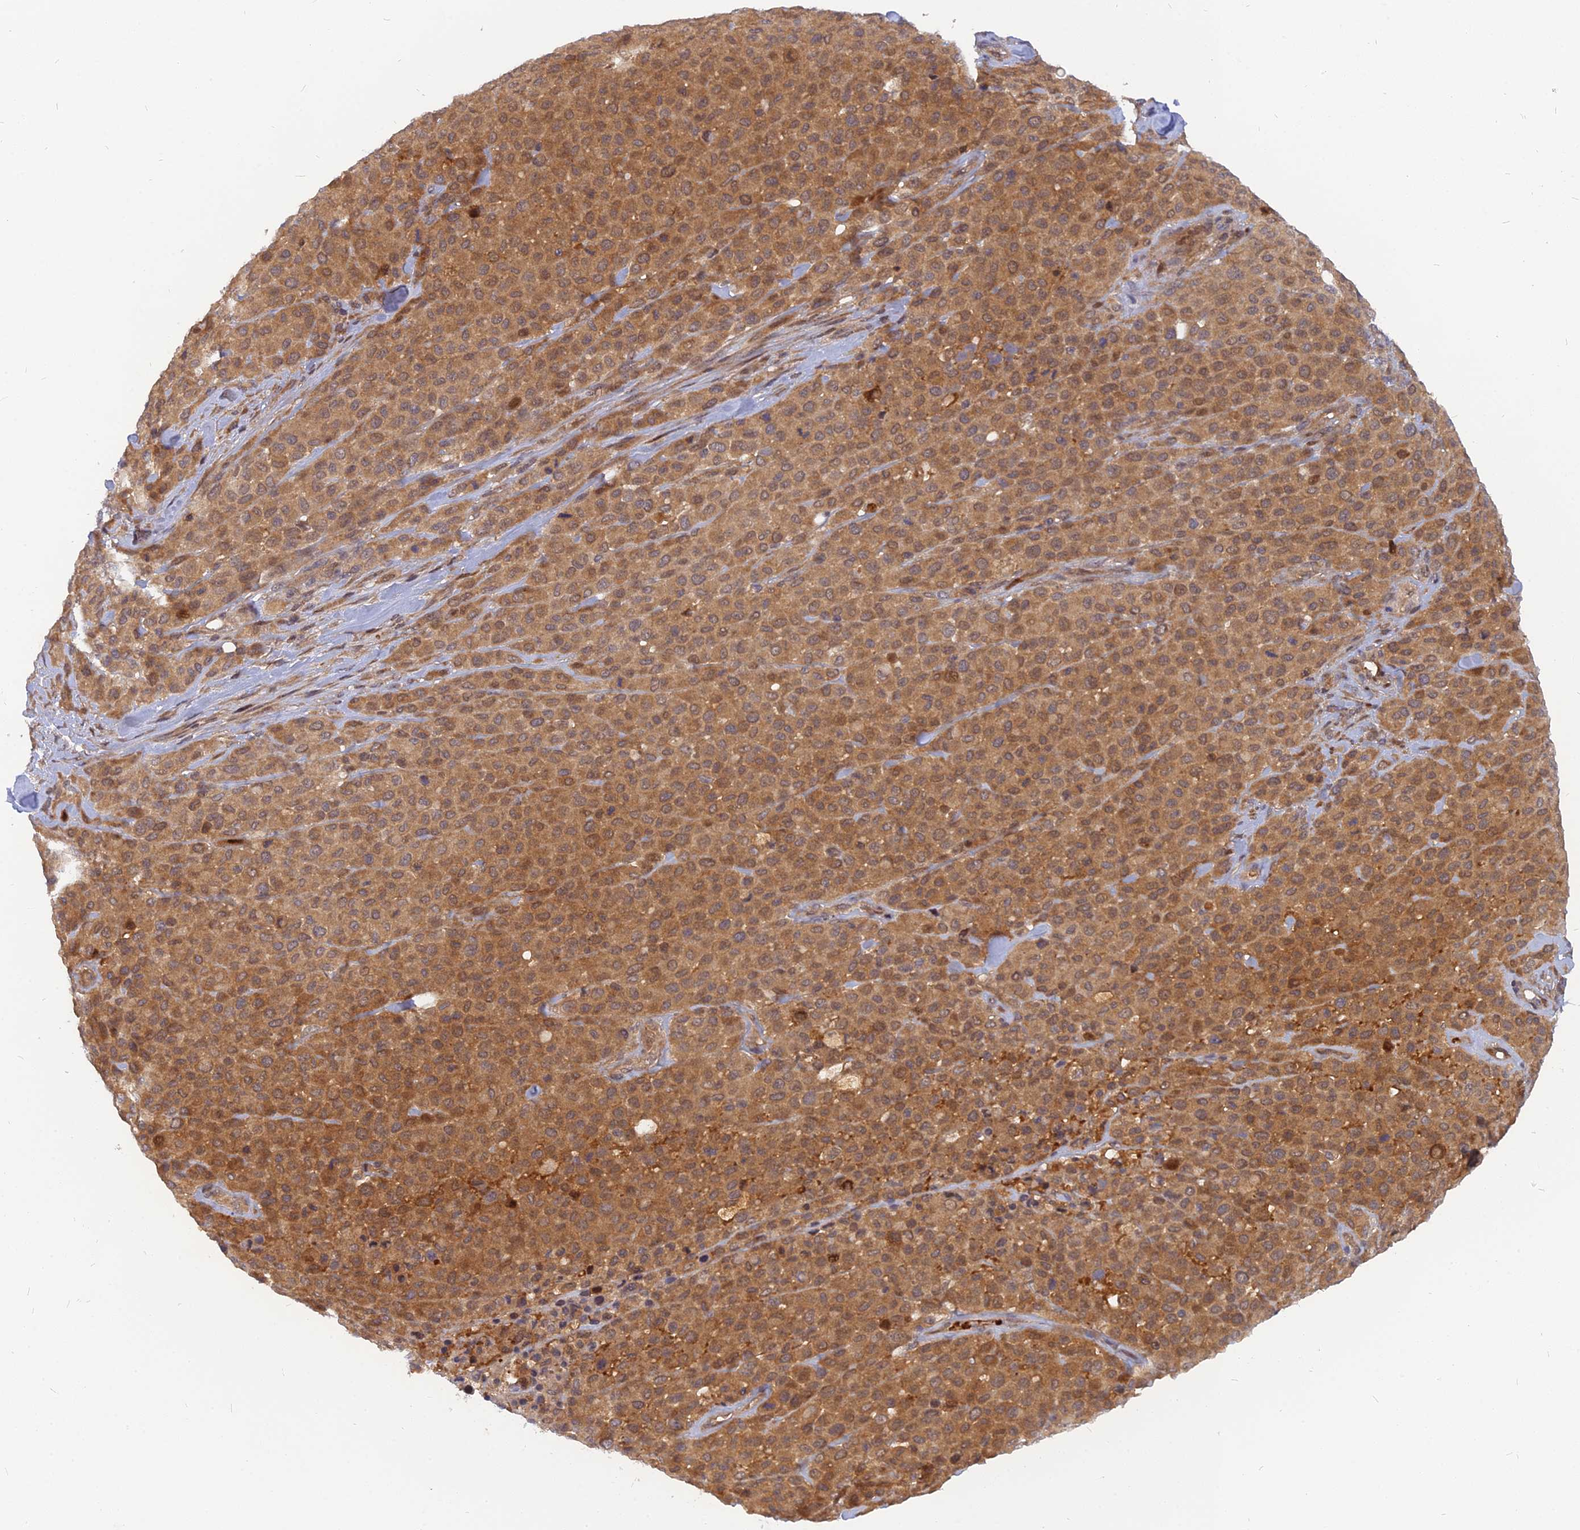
{"staining": {"intensity": "moderate", "quantity": ">75%", "location": "cytoplasmic/membranous,nuclear"}, "tissue": "melanoma", "cell_type": "Tumor cells", "image_type": "cancer", "snomed": [{"axis": "morphology", "description": "Malignant melanoma, Metastatic site"}, {"axis": "topography", "description": "Skin"}], "caption": "IHC histopathology image of melanoma stained for a protein (brown), which displays medium levels of moderate cytoplasmic/membranous and nuclear staining in about >75% of tumor cells.", "gene": "ARL2BP", "patient": {"sex": "female", "age": 81}}